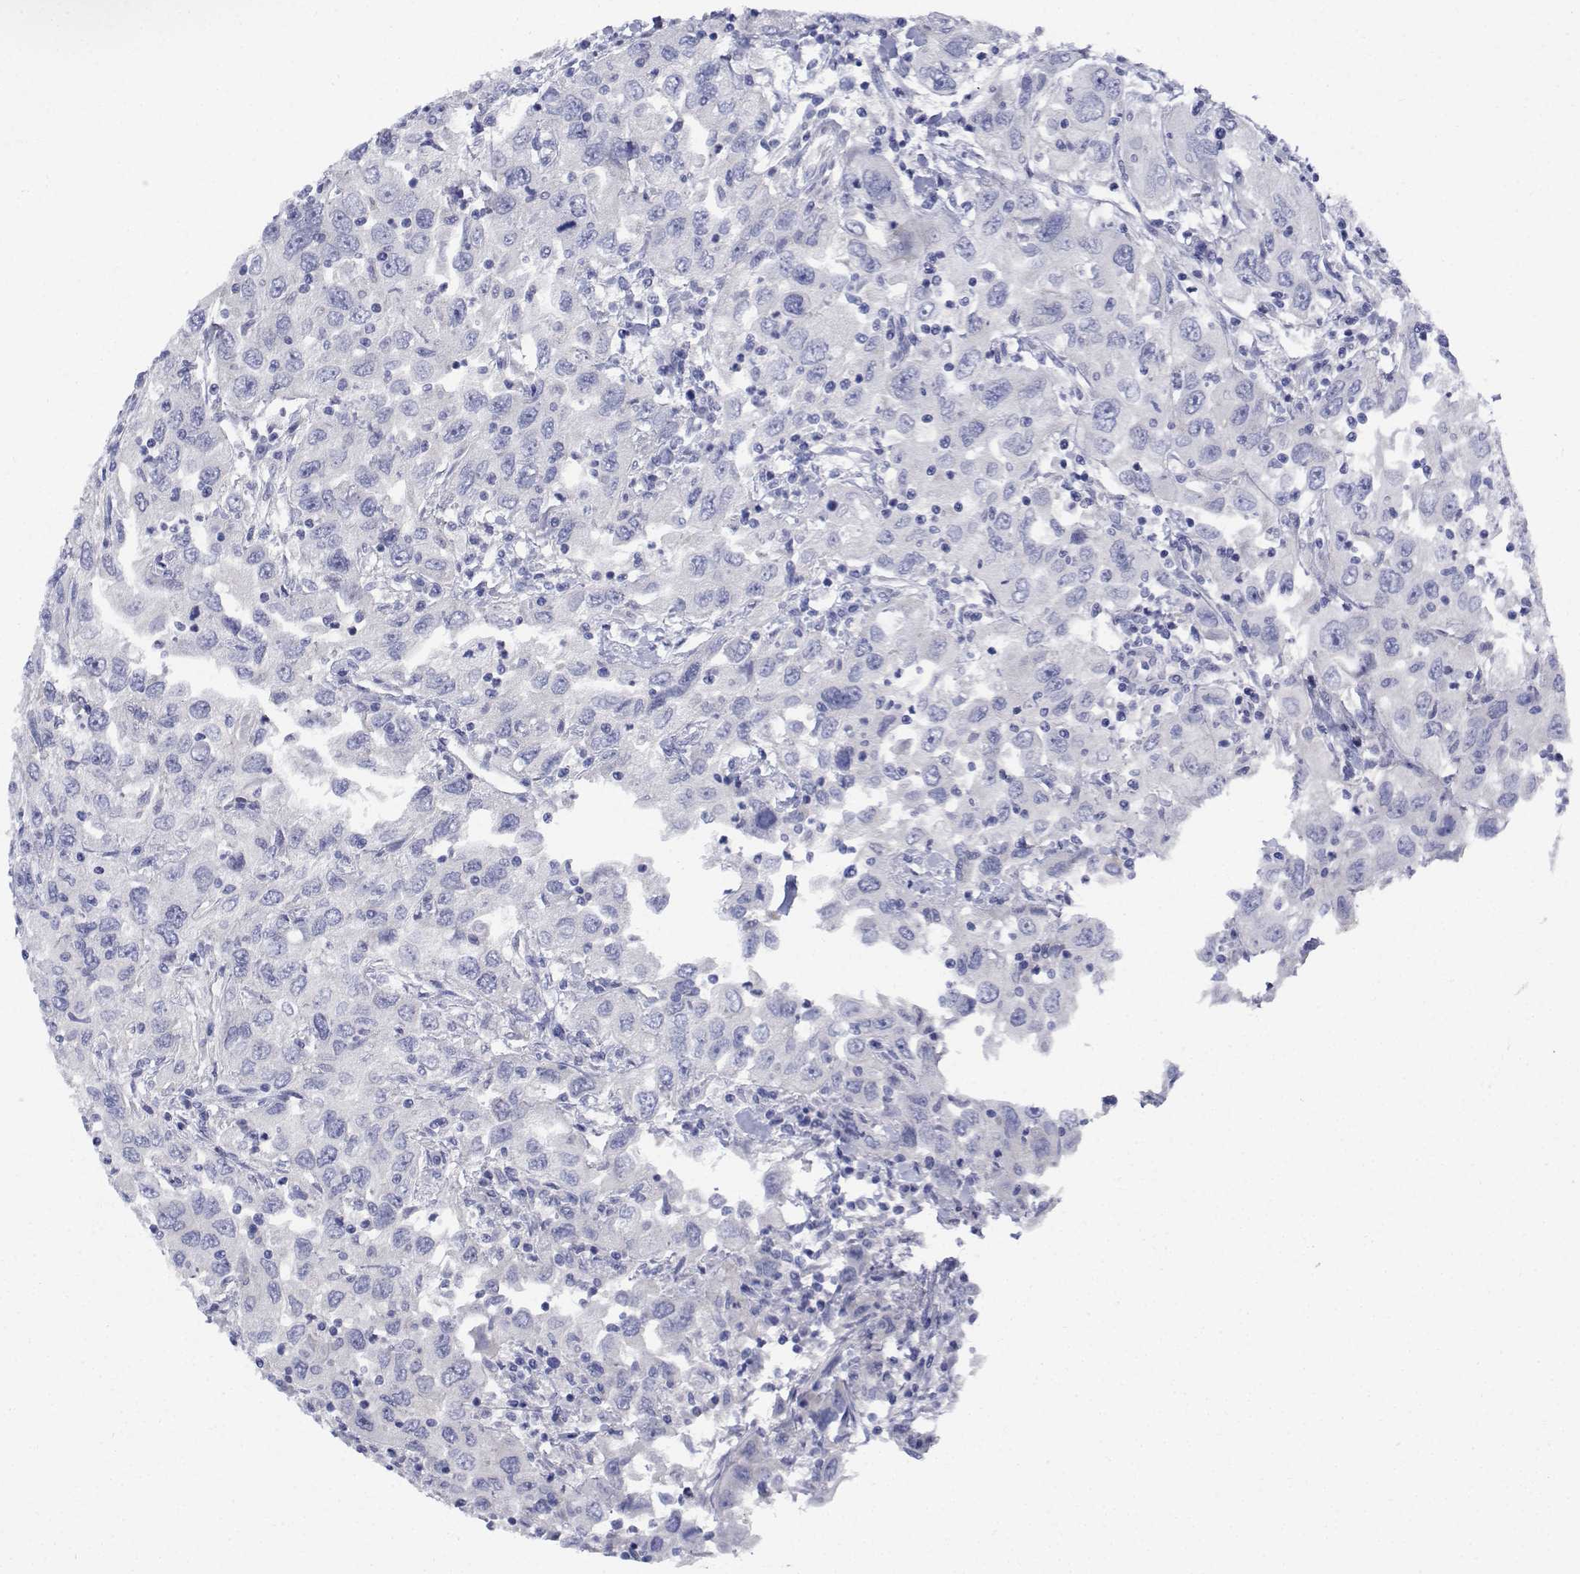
{"staining": {"intensity": "negative", "quantity": "none", "location": "none"}, "tissue": "urothelial cancer", "cell_type": "Tumor cells", "image_type": "cancer", "snomed": [{"axis": "morphology", "description": "Urothelial carcinoma, High grade"}, {"axis": "topography", "description": "Urinary bladder"}], "caption": "There is no significant staining in tumor cells of urothelial cancer.", "gene": "CDHR3", "patient": {"sex": "male", "age": 76}}